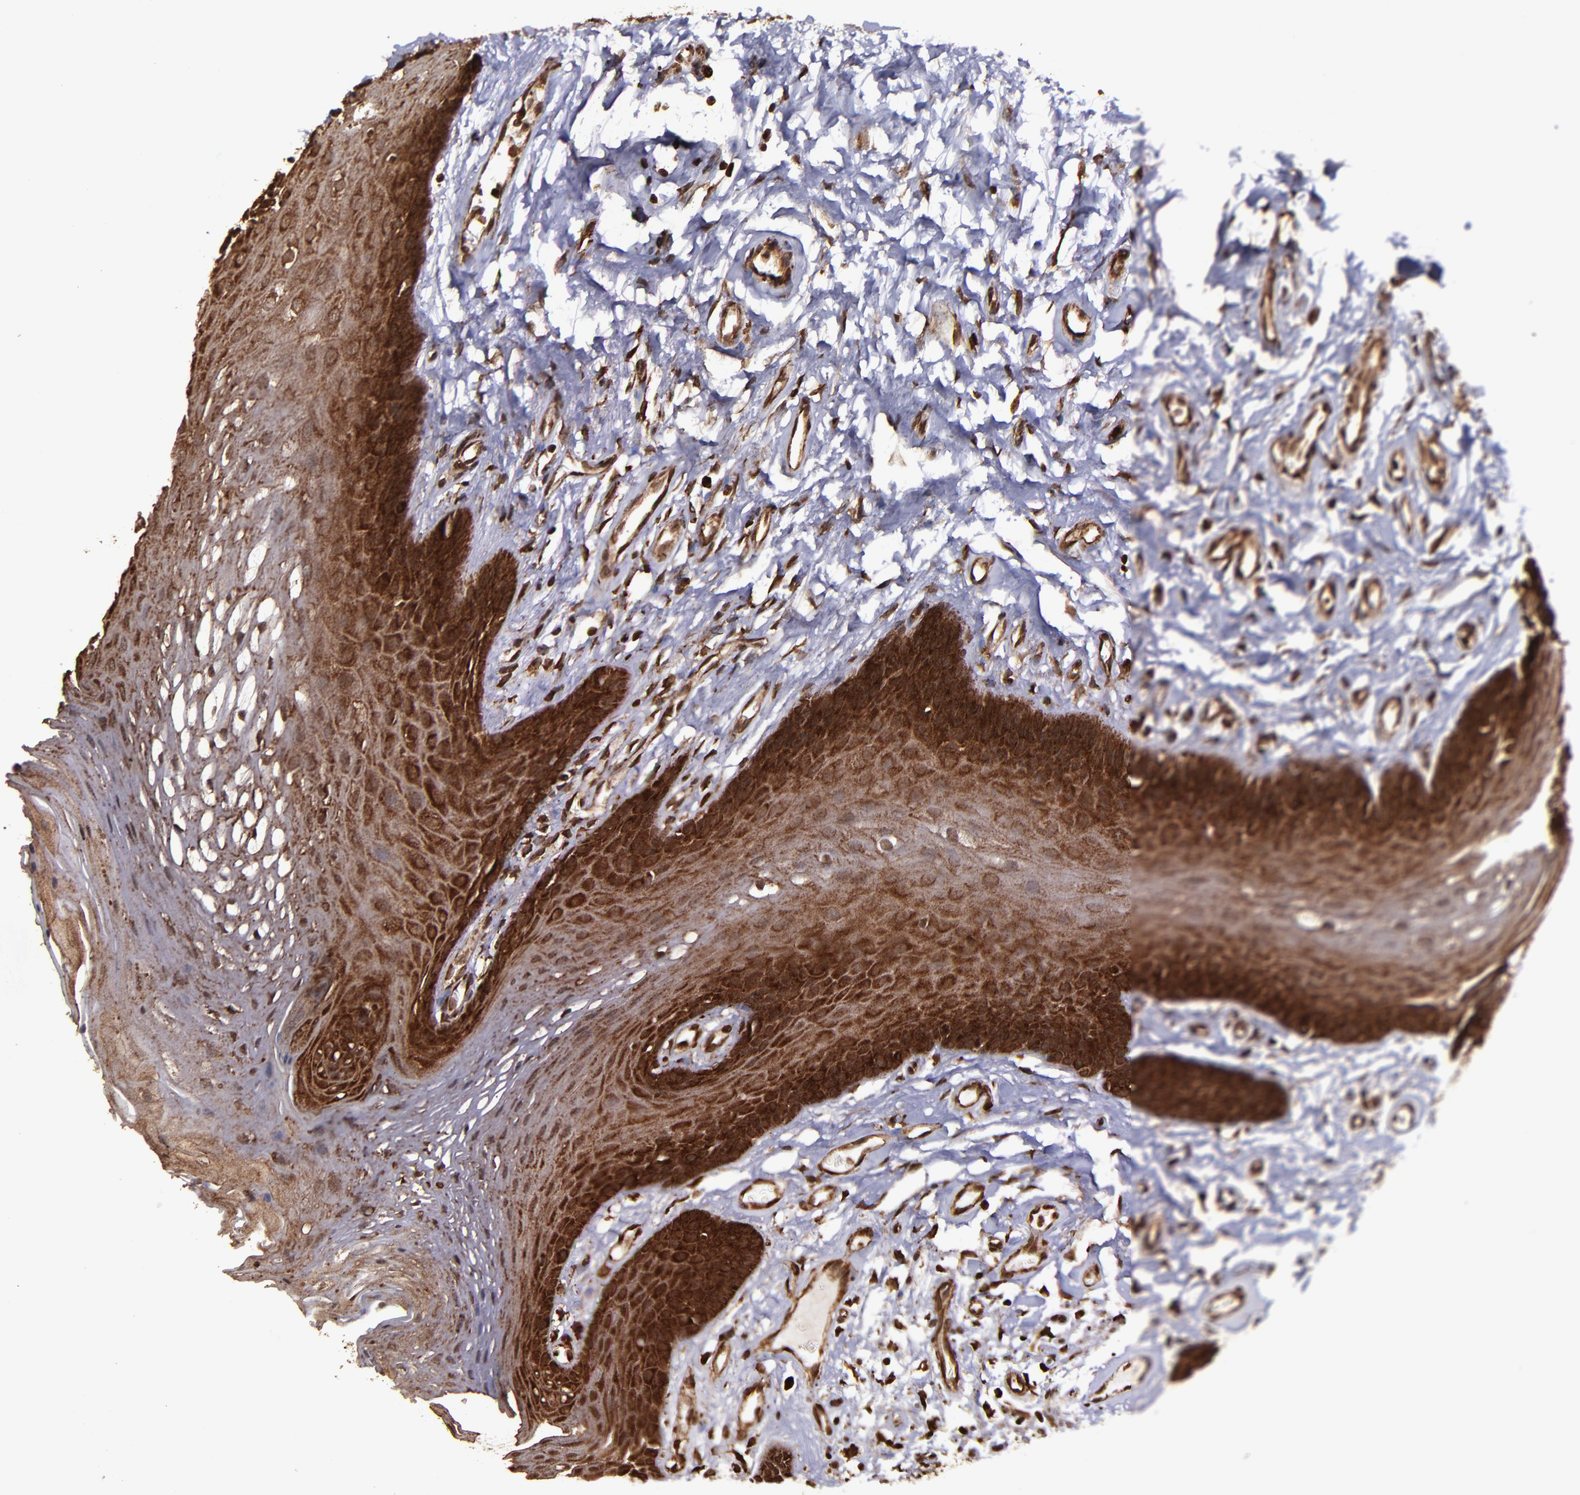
{"staining": {"intensity": "strong", "quantity": ">75%", "location": "cytoplasmic/membranous,nuclear"}, "tissue": "oral mucosa", "cell_type": "Squamous epithelial cells", "image_type": "normal", "snomed": [{"axis": "morphology", "description": "Normal tissue, NOS"}, {"axis": "topography", "description": "Oral tissue"}], "caption": "Protein positivity by immunohistochemistry shows strong cytoplasmic/membranous,nuclear positivity in about >75% of squamous epithelial cells in benign oral mucosa.", "gene": "EIF4ENIF1", "patient": {"sex": "male", "age": 62}}